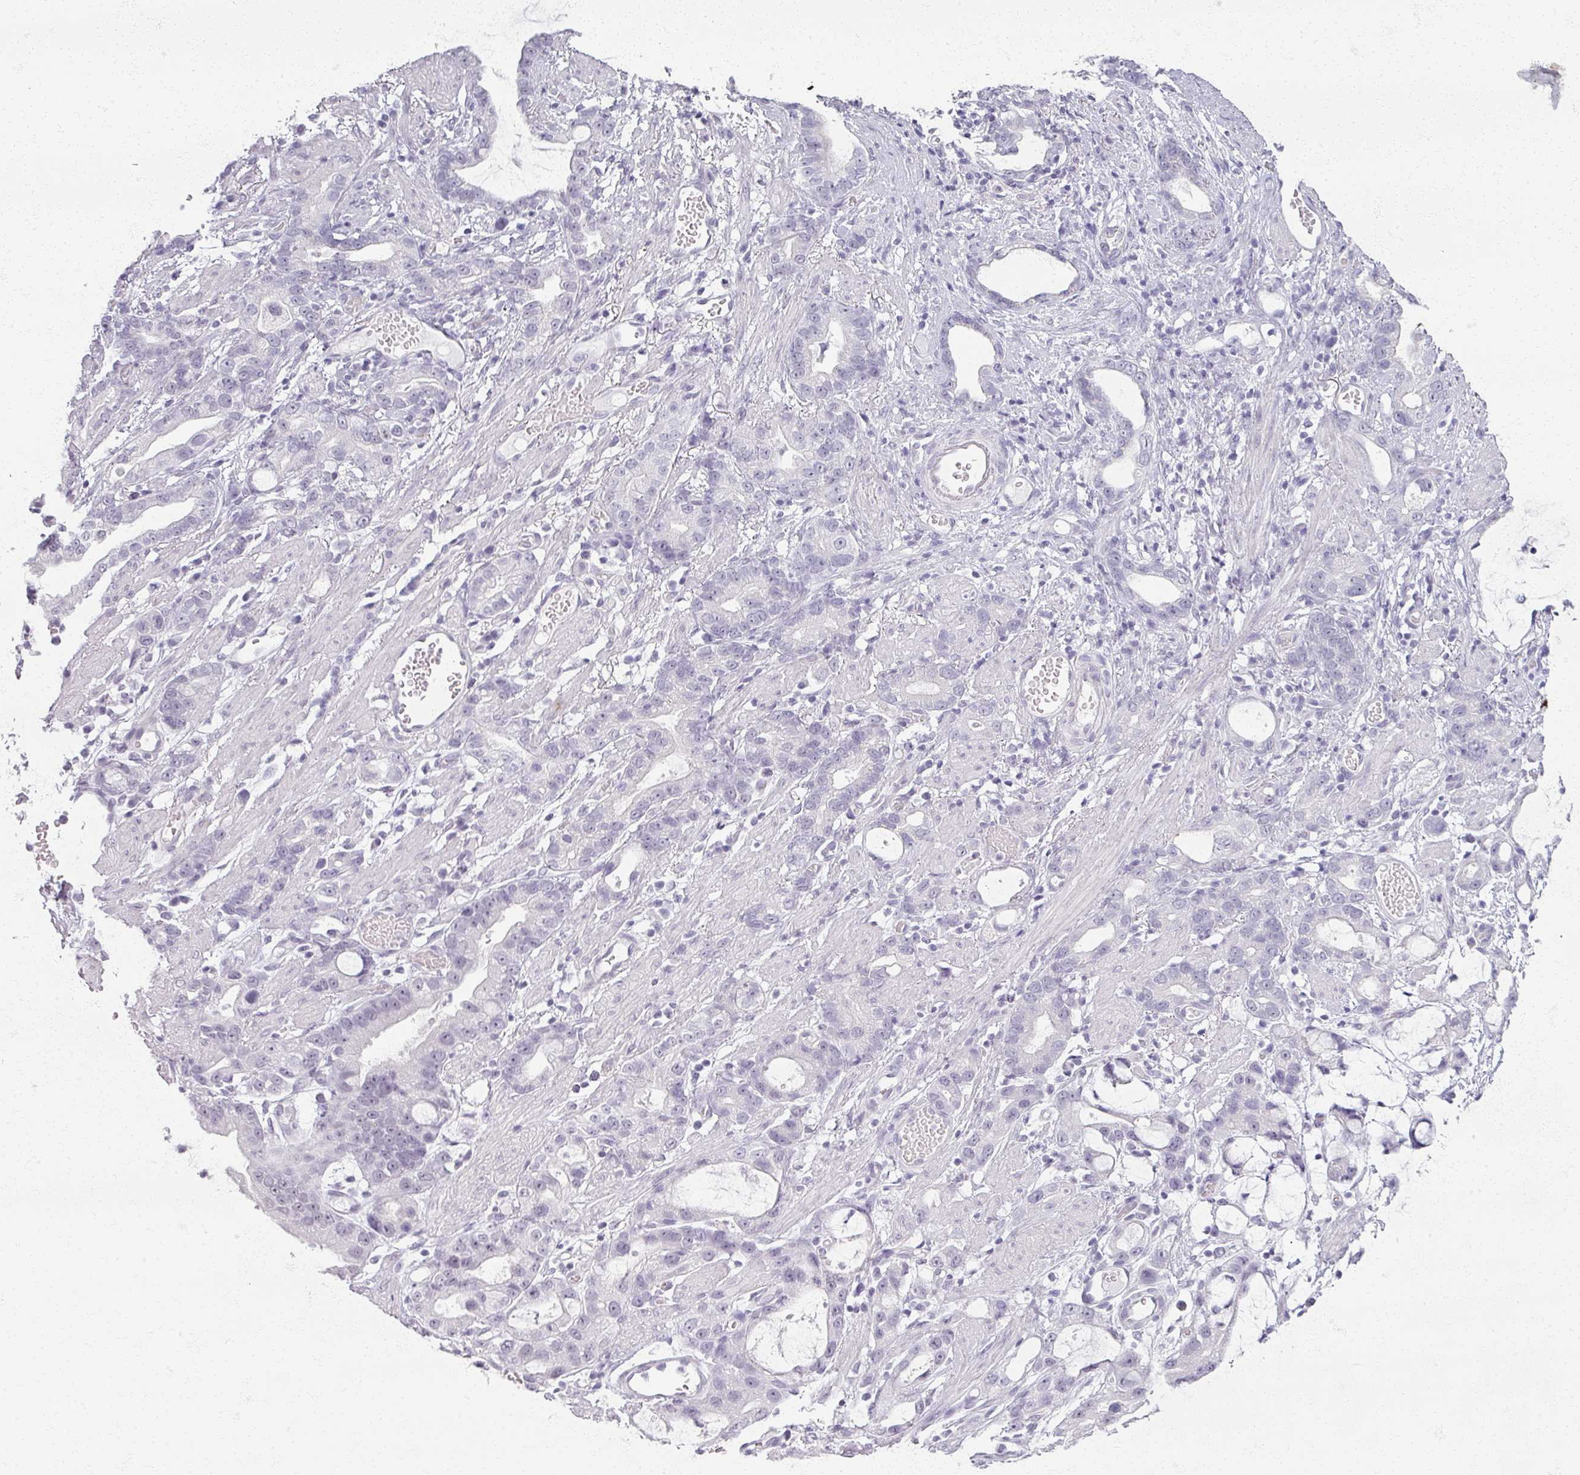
{"staining": {"intensity": "negative", "quantity": "none", "location": "none"}, "tissue": "stomach cancer", "cell_type": "Tumor cells", "image_type": "cancer", "snomed": [{"axis": "morphology", "description": "Adenocarcinoma, NOS"}, {"axis": "topography", "description": "Stomach"}], "caption": "Immunohistochemical staining of adenocarcinoma (stomach) demonstrates no significant positivity in tumor cells.", "gene": "RFPL2", "patient": {"sex": "male", "age": 55}}